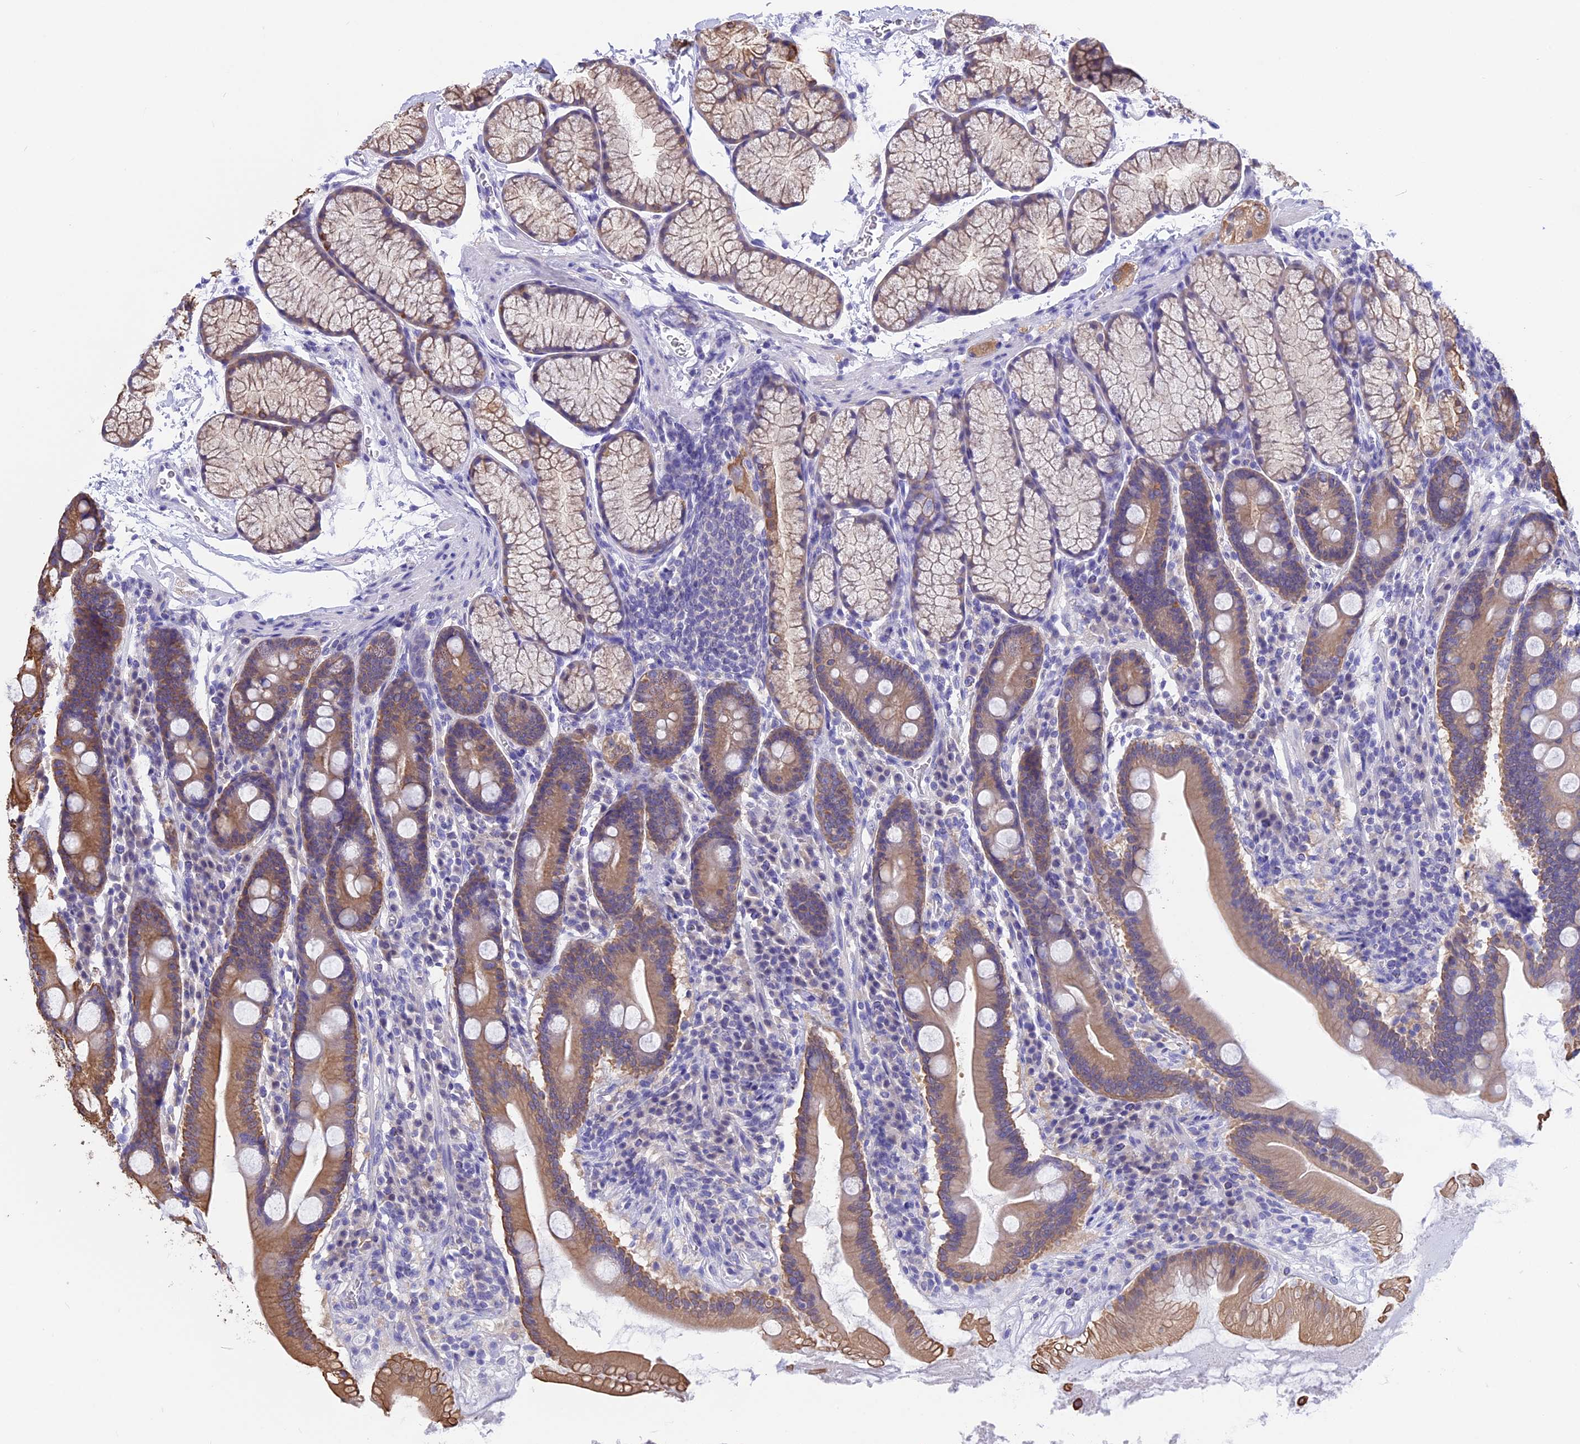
{"staining": {"intensity": "moderate", "quantity": ">75%", "location": "cytoplasmic/membranous"}, "tissue": "duodenum", "cell_type": "Glandular cells", "image_type": "normal", "snomed": [{"axis": "morphology", "description": "Normal tissue, NOS"}, {"axis": "topography", "description": "Duodenum"}], "caption": "Duodenum stained with IHC exhibits moderate cytoplasmic/membranous expression in approximately >75% of glandular cells. The staining was performed using DAB (3,3'-diaminobenzidine) to visualize the protein expression in brown, while the nuclei were stained in blue with hematoxylin (Magnification: 20x).", "gene": "STUB1", "patient": {"sex": "male", "age": 35}}